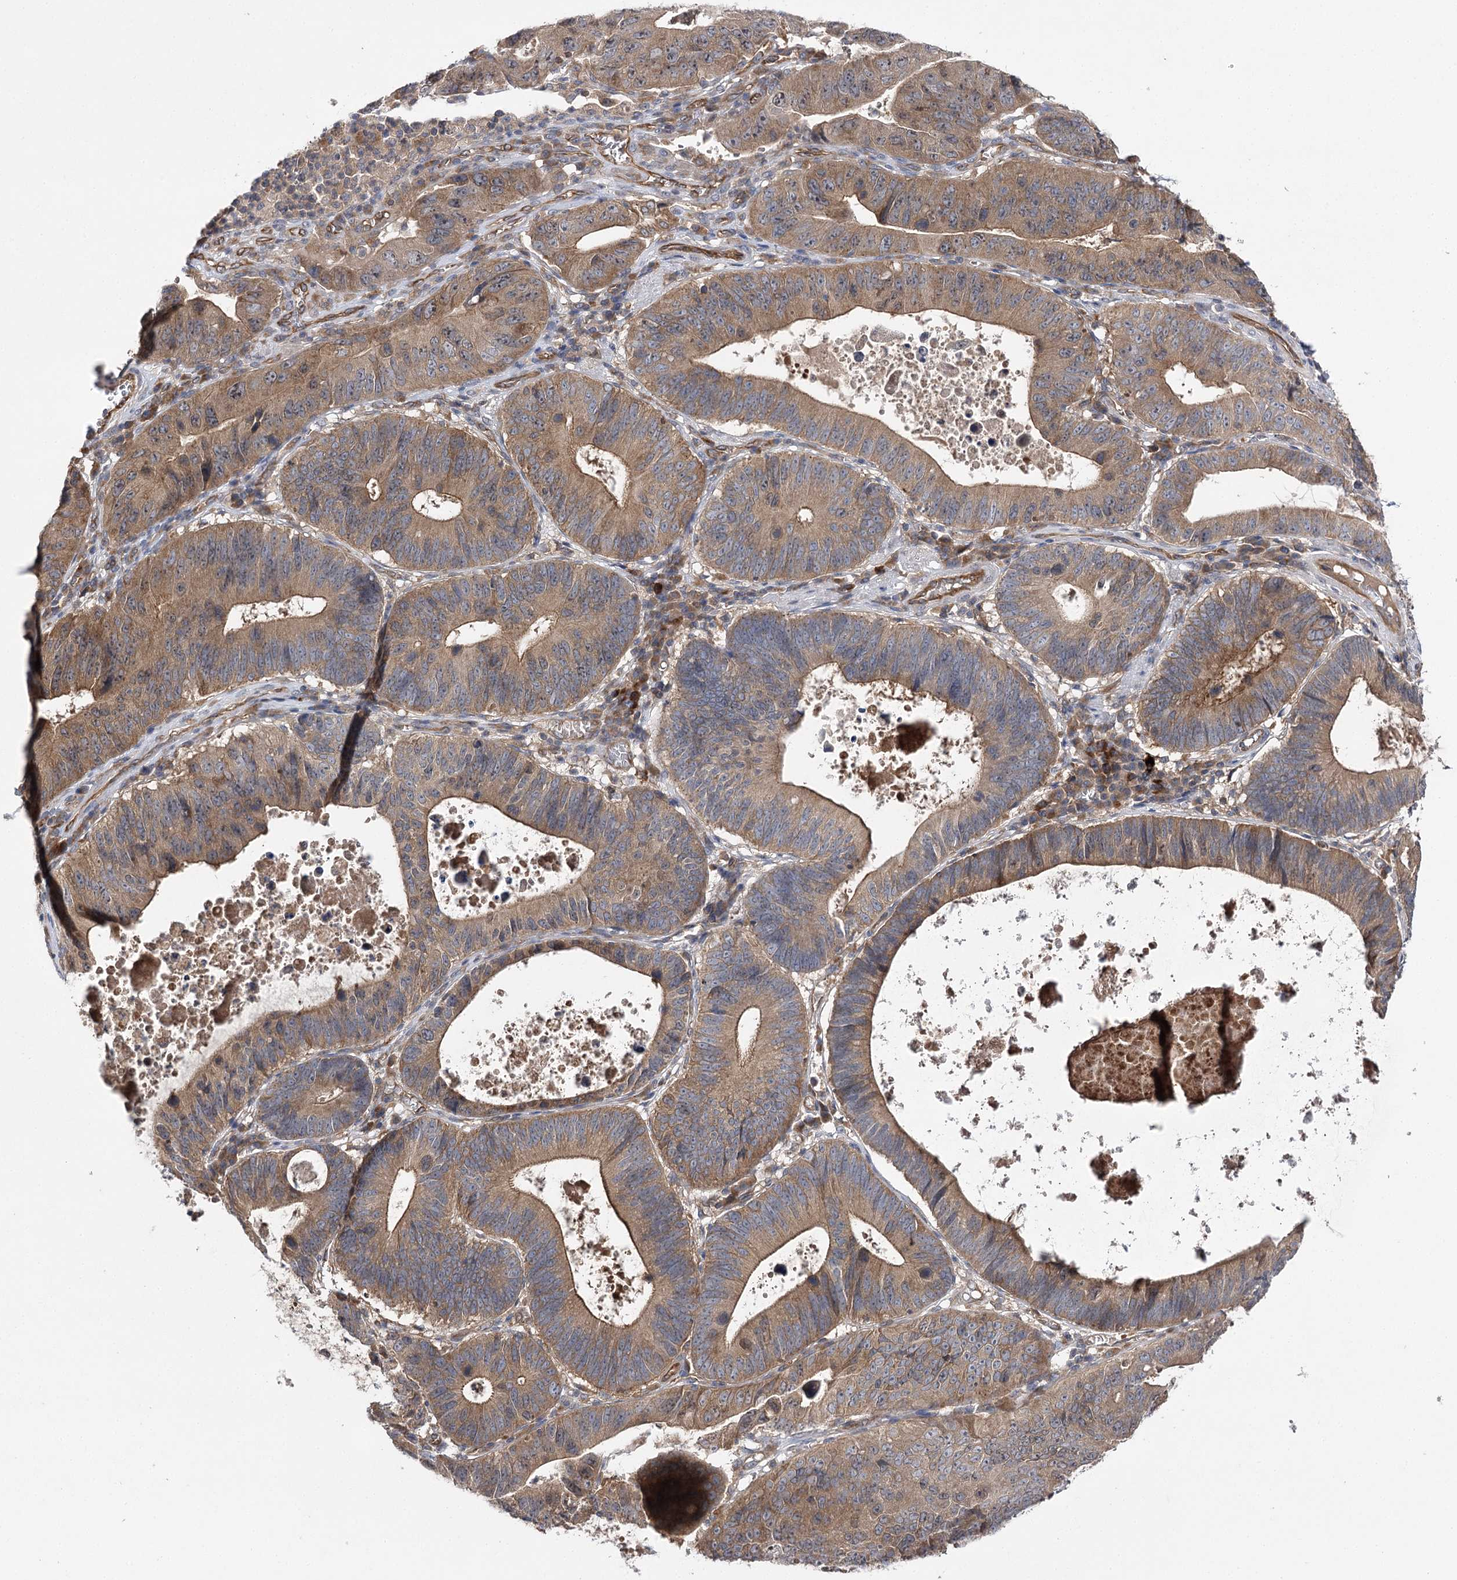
{"staining": {"intensity": "moderate", "quantity": ">75%", "location": "cytoplasmic/membranous"}, "tissue": "stomach cancer", "cell_type": "Tumor cells", "image_type": "cancer", "snomed": [{"axis": "morphology", "description": "Adenocarcinoma, NOS"}, {"axis": "topography", "description": "Stomach"}], "caption": "Immunohistochemistry histopathology image of neoplastic tissue: stomach adenocarcinoma stained using immunohistochemistry (IHC) demonstrates medium levels of moderate protein expression localized specifically in the cytoplasmic/membranous of tumor cells, appearing as a cytoplasmic/membranous brown color.", "gene": "BCR", "patient": {"sex": "male", "age": 59}}